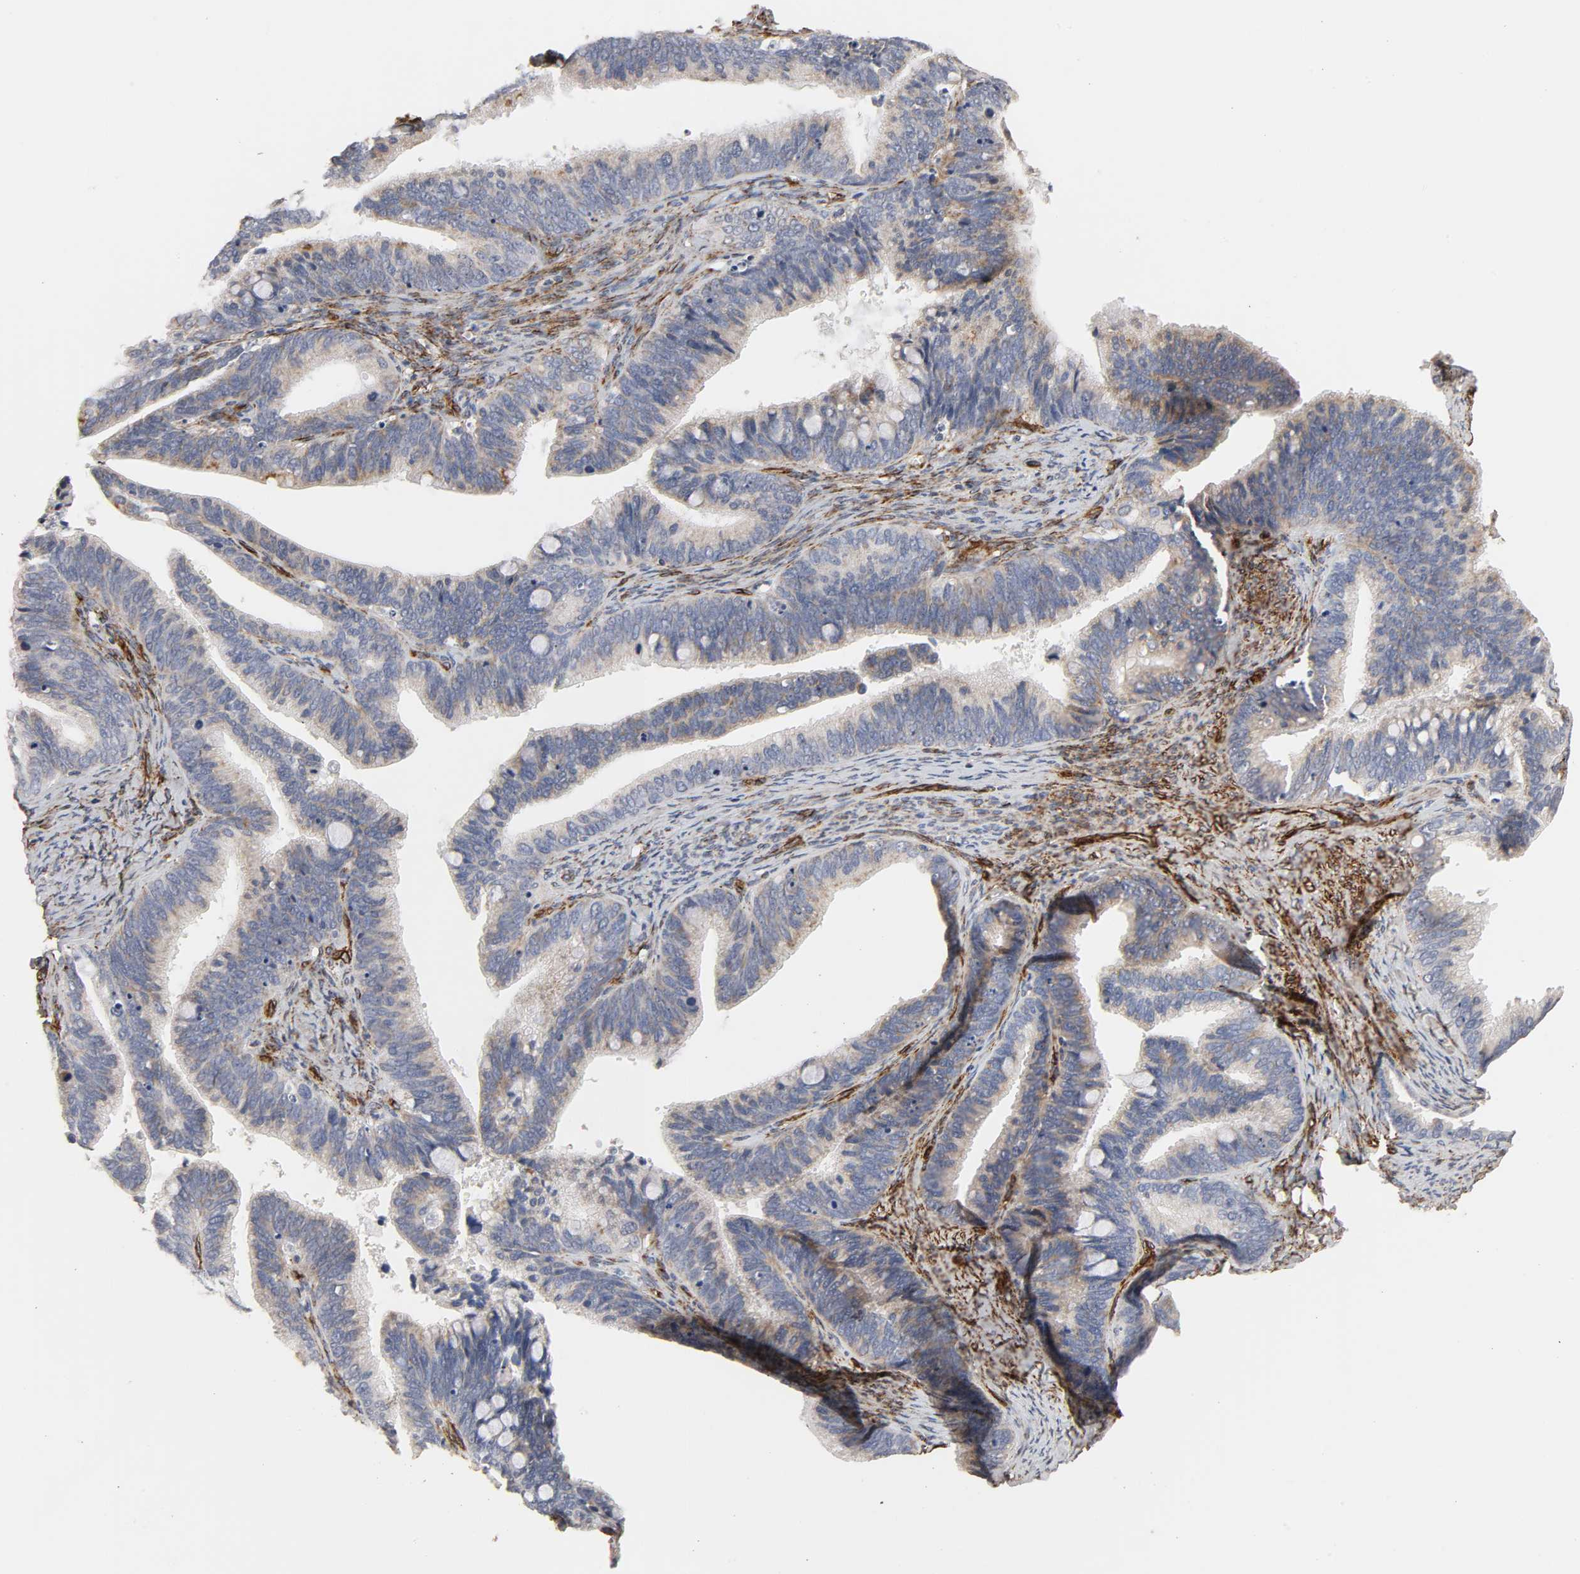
{"staining": {"intensity": "negative", "quantity": "none", "location": "none"}, "tissue": "cervical cancer", "cell_type": "Tumor cells", "image_type": "cancer", "snomed": [{"axis": "morphology", "description": "Adenocarcinoma, NOS"}, {"axis": "topography", "description": "Cervix"}], "caption": "Tumor cells are negative for protein expression in human cervical cancer (adenocarcinoma).", "gene": "GNG2", "patient": {"sex": "female", "age": 47}}